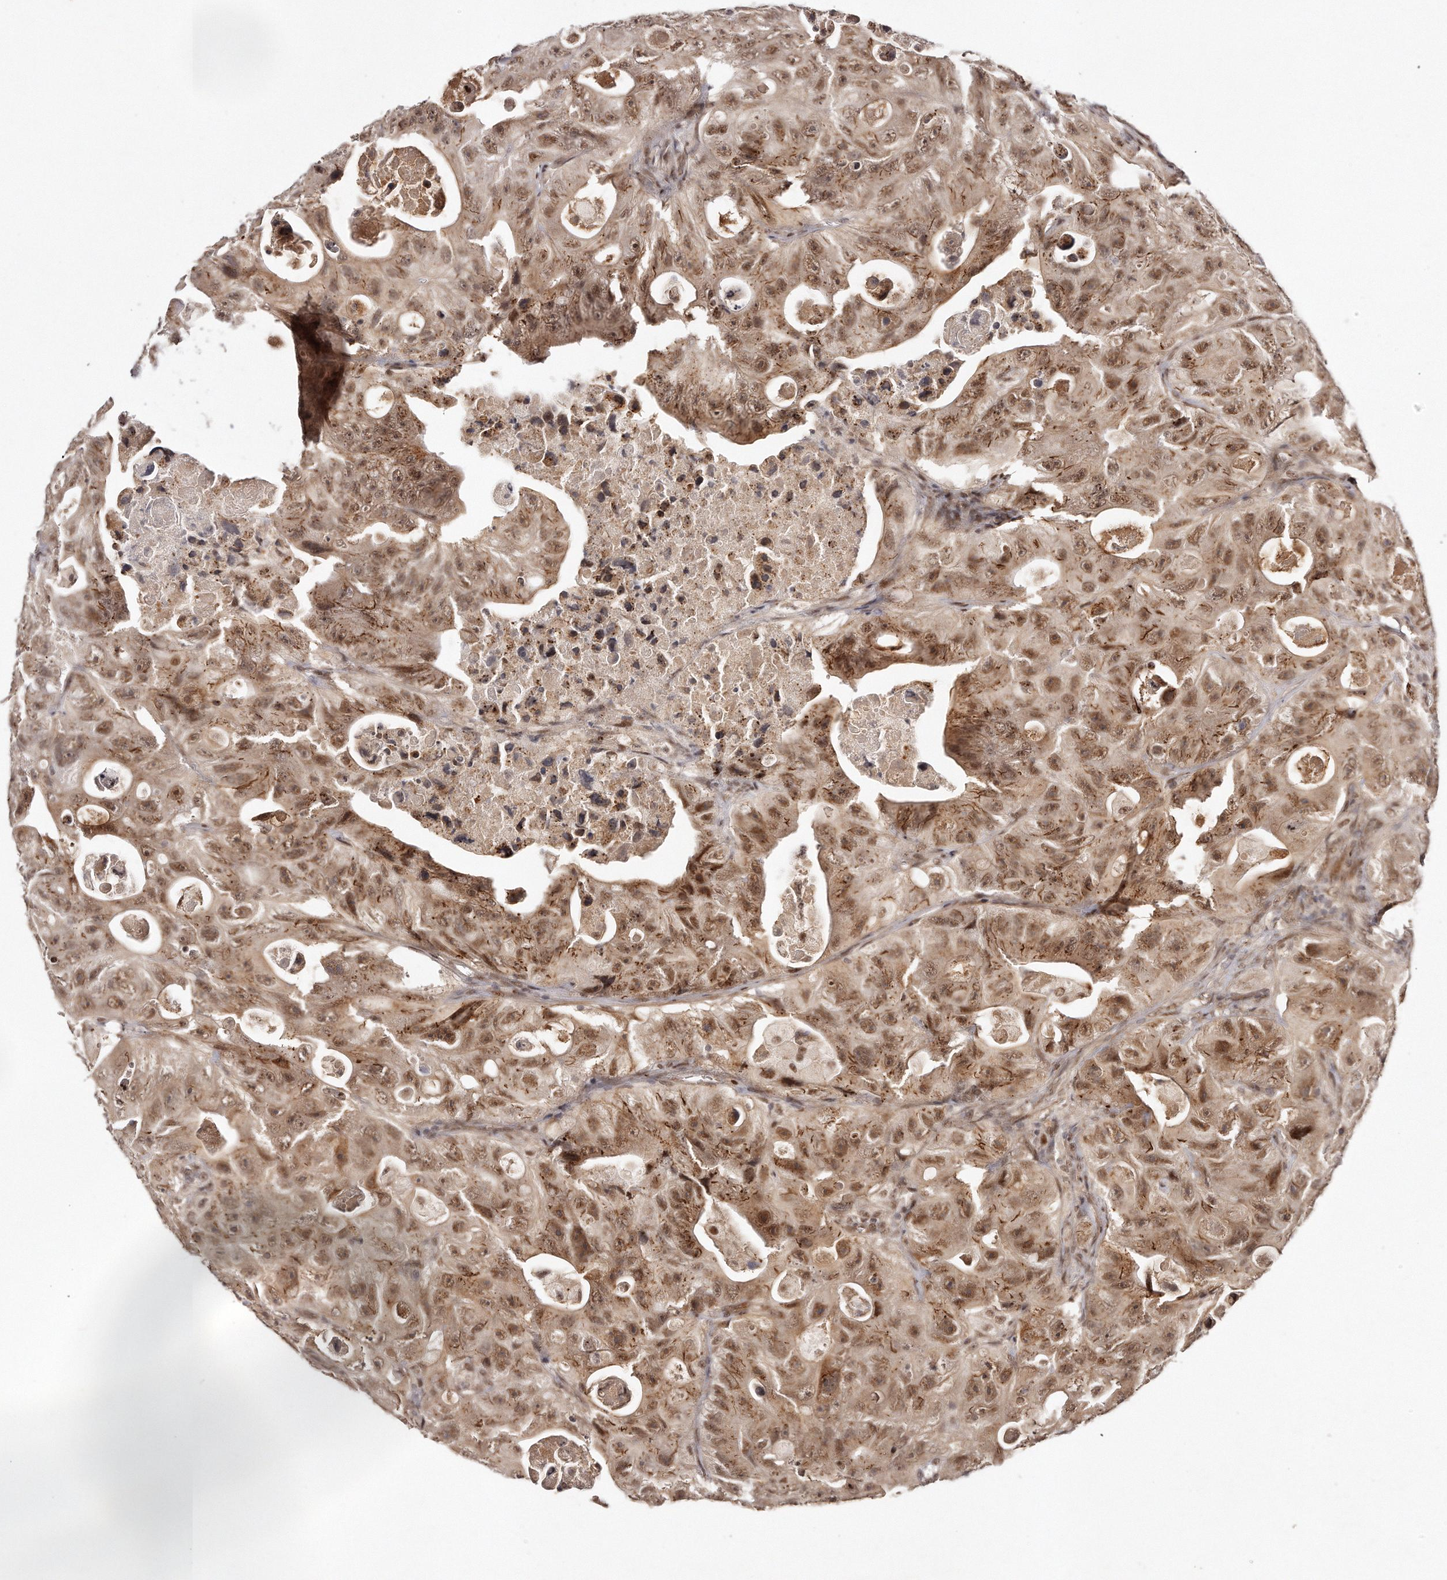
{"staining": {"intensity": "moderate", "quantity": ">75%", "location": "cytoplasmic/membranous,nuclear"}, "tissue": "colorectal cancer", "cell_type": "Tumor cells", "image_type": "cancer", "snomed": [{"axis": "morphology", "description": "Adenocarcinoma, NOS"}, {"axis": "topography", "description": "Colon"}], "caption": "Protein expression analysis of colorectal cancer exhibits moderate cytoplasmic/membranous and nuclear staining in approximately >75% of tumor cells. (IHC, brightfield microscopy, high magnification).", "gene": "SOX4", "patient": {"sex": "female", "age": 46}}